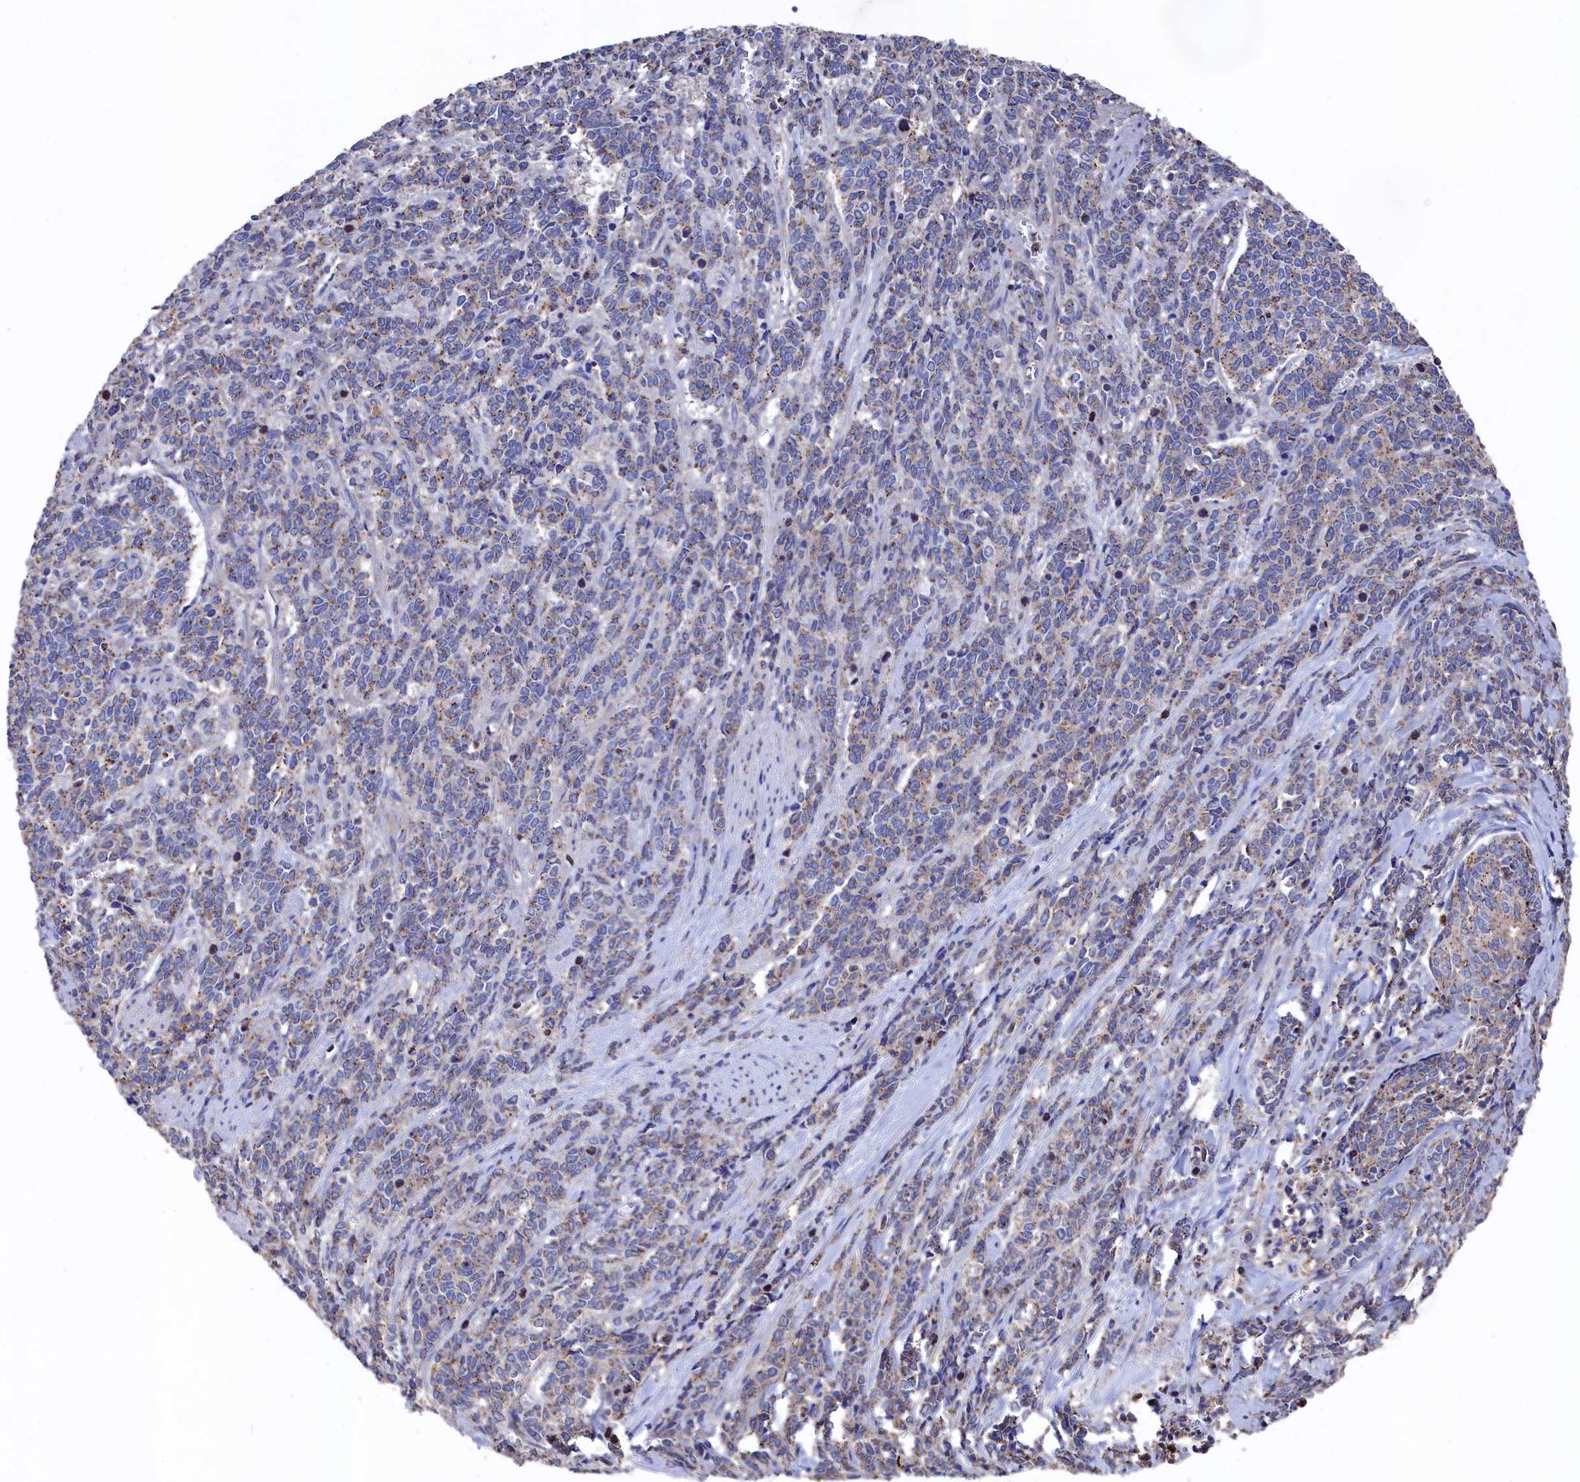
{"staining": {"intensity": "weak", "quantity": "25%-75%", "location": "cytoplasmic/membranous"}, "tissue": "cervical cancer", "cell_type": "Tumor cells", "image_type": "cancer", "snomed": [{"axis": "morphology", "description": "Squamous cell carcinoma, NOS"}, {"axis": "topography", "description": "Cervix"}], "caption": "Squamous cell carcinoma (cervical) stained for a protein shows weak cytoplasmic/membranous positivity in tumor cells. (DAB (3,3'-diaminobenzidine) = brown stain, brightfield microscopy at high magnification).", "gene": "TK2", "patient": {"sex": "female", "age": 60}}